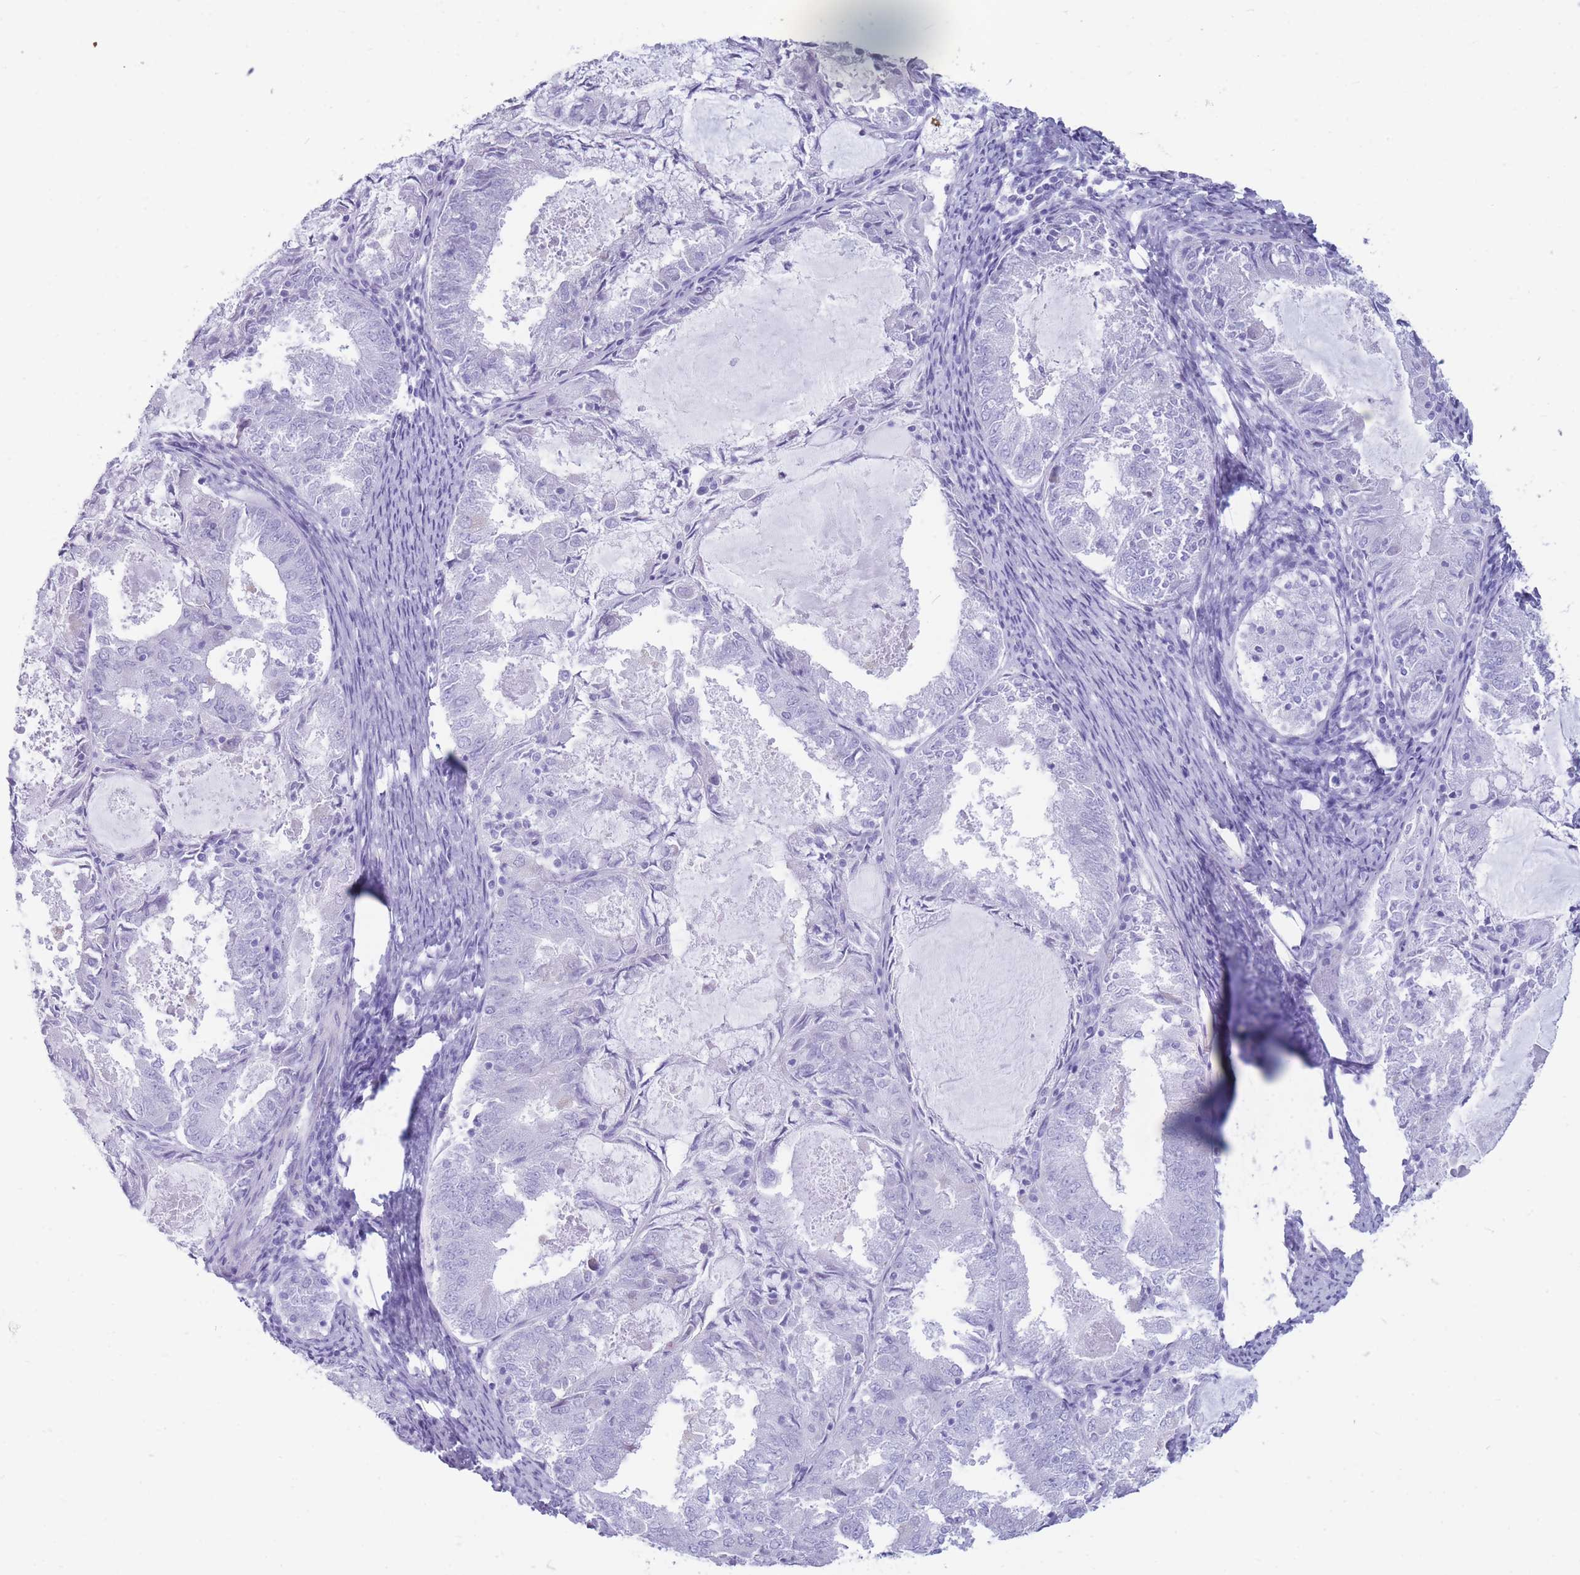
{"staining": {"intensity": "negative", "quantity": "none", "location": "none"}, "tissue": "endometrial cancer", "cell_type": "Tumor cells", "image_type": "cancer", "snomed": [{"axis": "morphology", "description": "Adenocarcinoma, NOS"}, {"axis": "topography", "description": "Endometrium"}], "caption": "The photomicrograph shows no significant staining in tumor cells of endometrial cancer.", "gene": "MTSS2", "patient": {"sex": "female", "age": 57}}